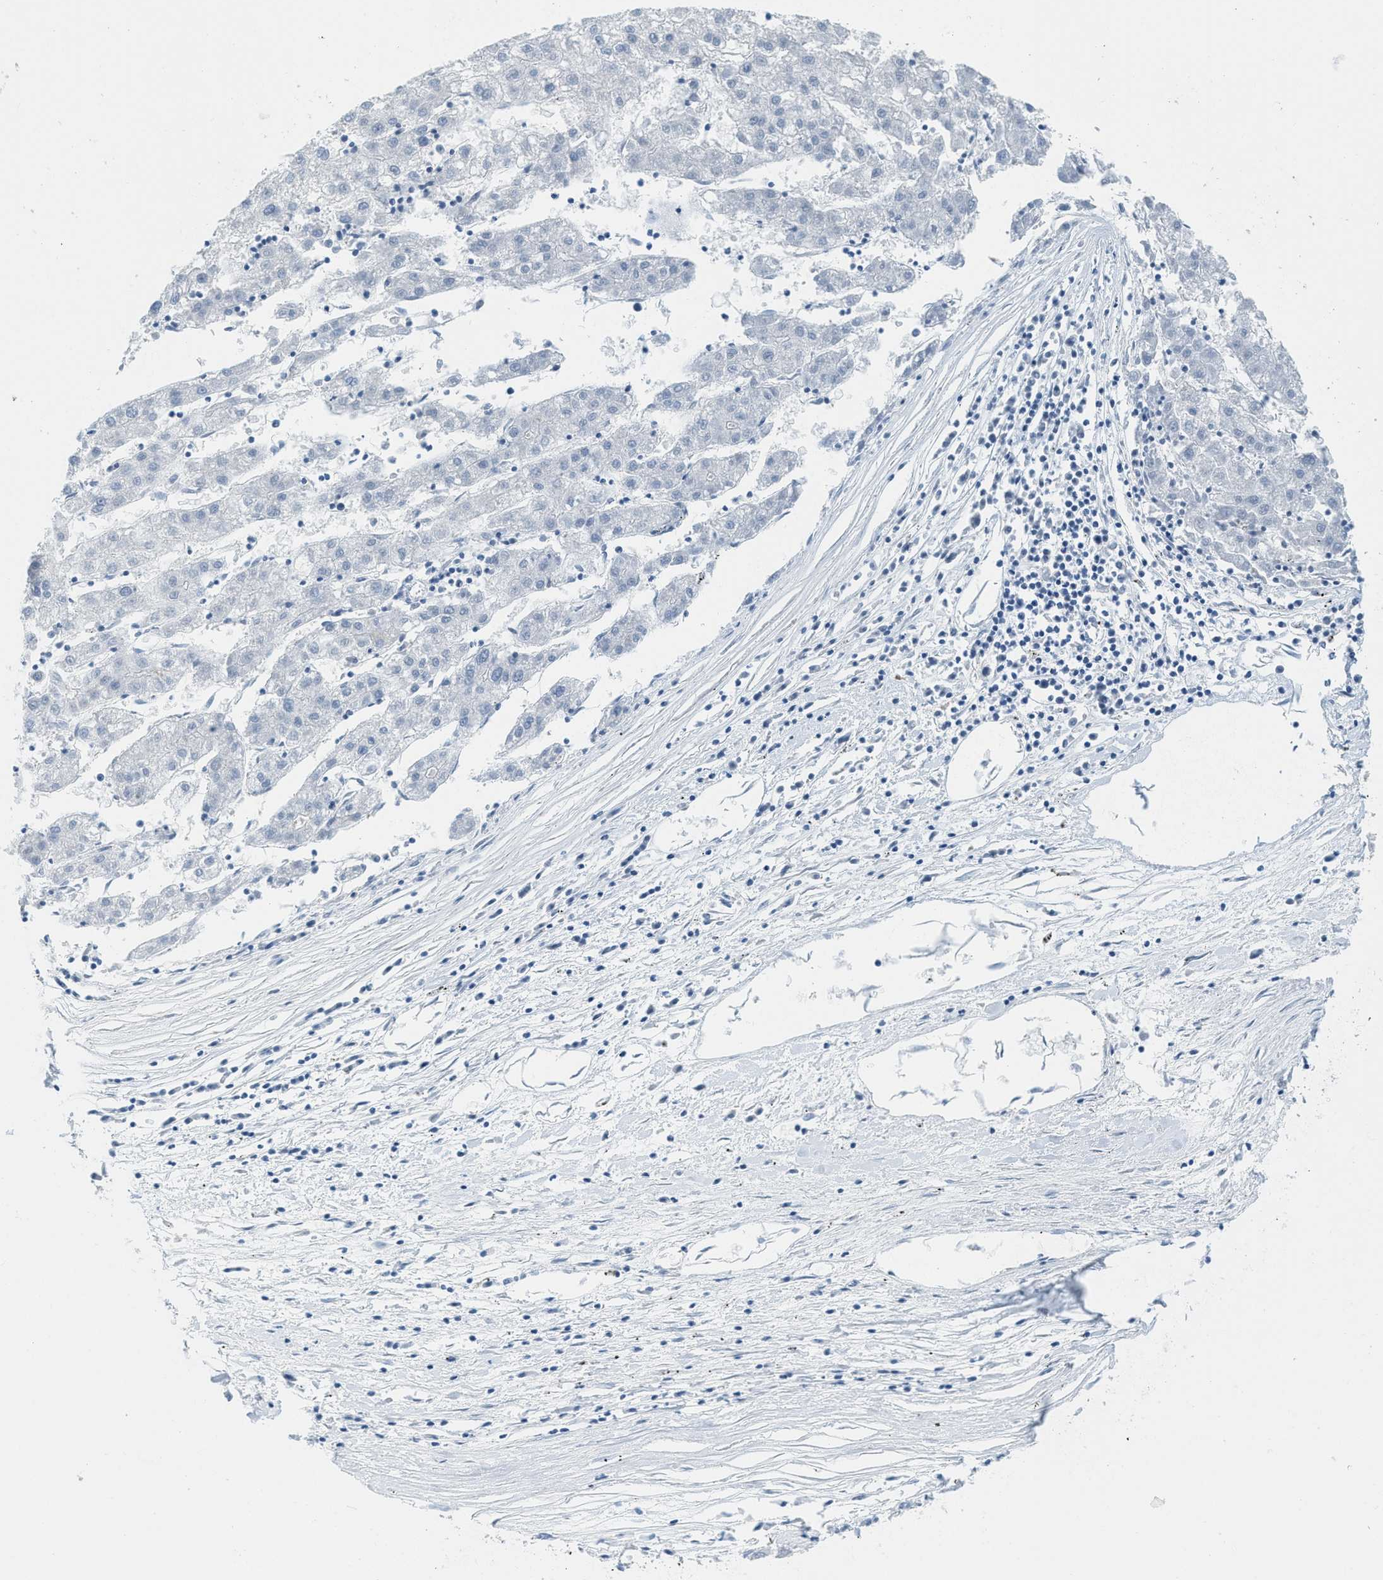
{"staining": {"intensity": "negative", "quantity": "none", "location": "none"}, "tissue": "liver cancer", "cell_type": "Tumor cells", "image_type": "cancer", "snomed": [{"axis": "morphology", "description": "Carcinoma, Hepatocellular, NOS"}, {"axis": "topography", "description": "Liver"}], "caption": "This histopathology image is of liver cancer stained with IHC to label a protein in brown with the nuclei are counter-stained blue. There is no staining in tumor cells.", "gene": "PBX1", "patient": {"sex": "male", "age": 72}}